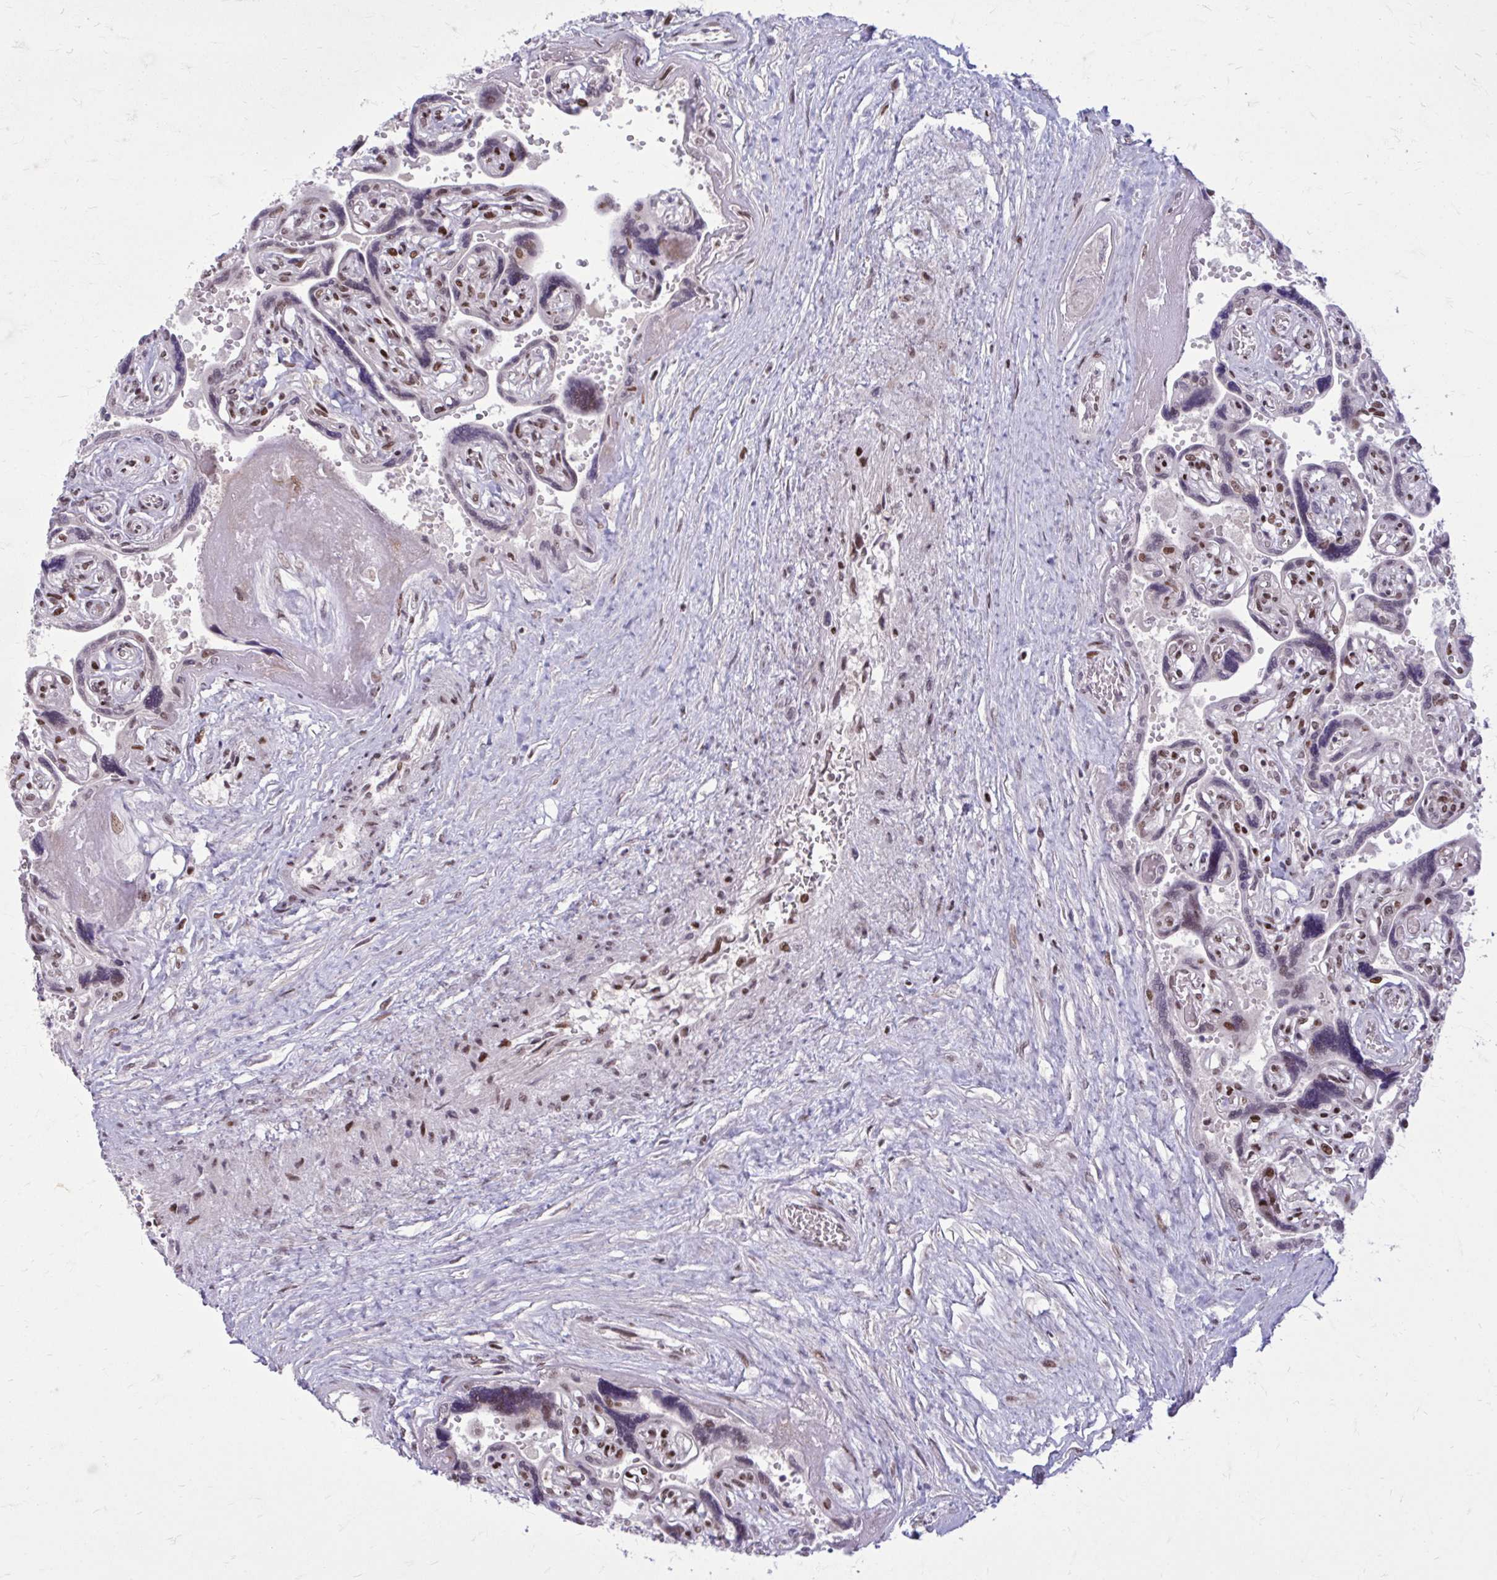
{"staining": {"intensity": "strong", "quantity": ">75%", "location": "nuclear"}, "tissue": "placenta", "cell_type": "Decidual cells", "image_type": "normal", "snomed": [{"axis": "morphology", "description": "Normal tissue, NOS"}, {"axis": "topography", "description": "Placenta"}], "caption": "Immunohistochemistry photomicrograph of unremarkable placenta stained for a protein (brown), which reveals high levels of strong nuclear staining in approximately >75% of decidual cells.", "gene": "PSME4", "patient": {"sex": "female", "age": 32}}